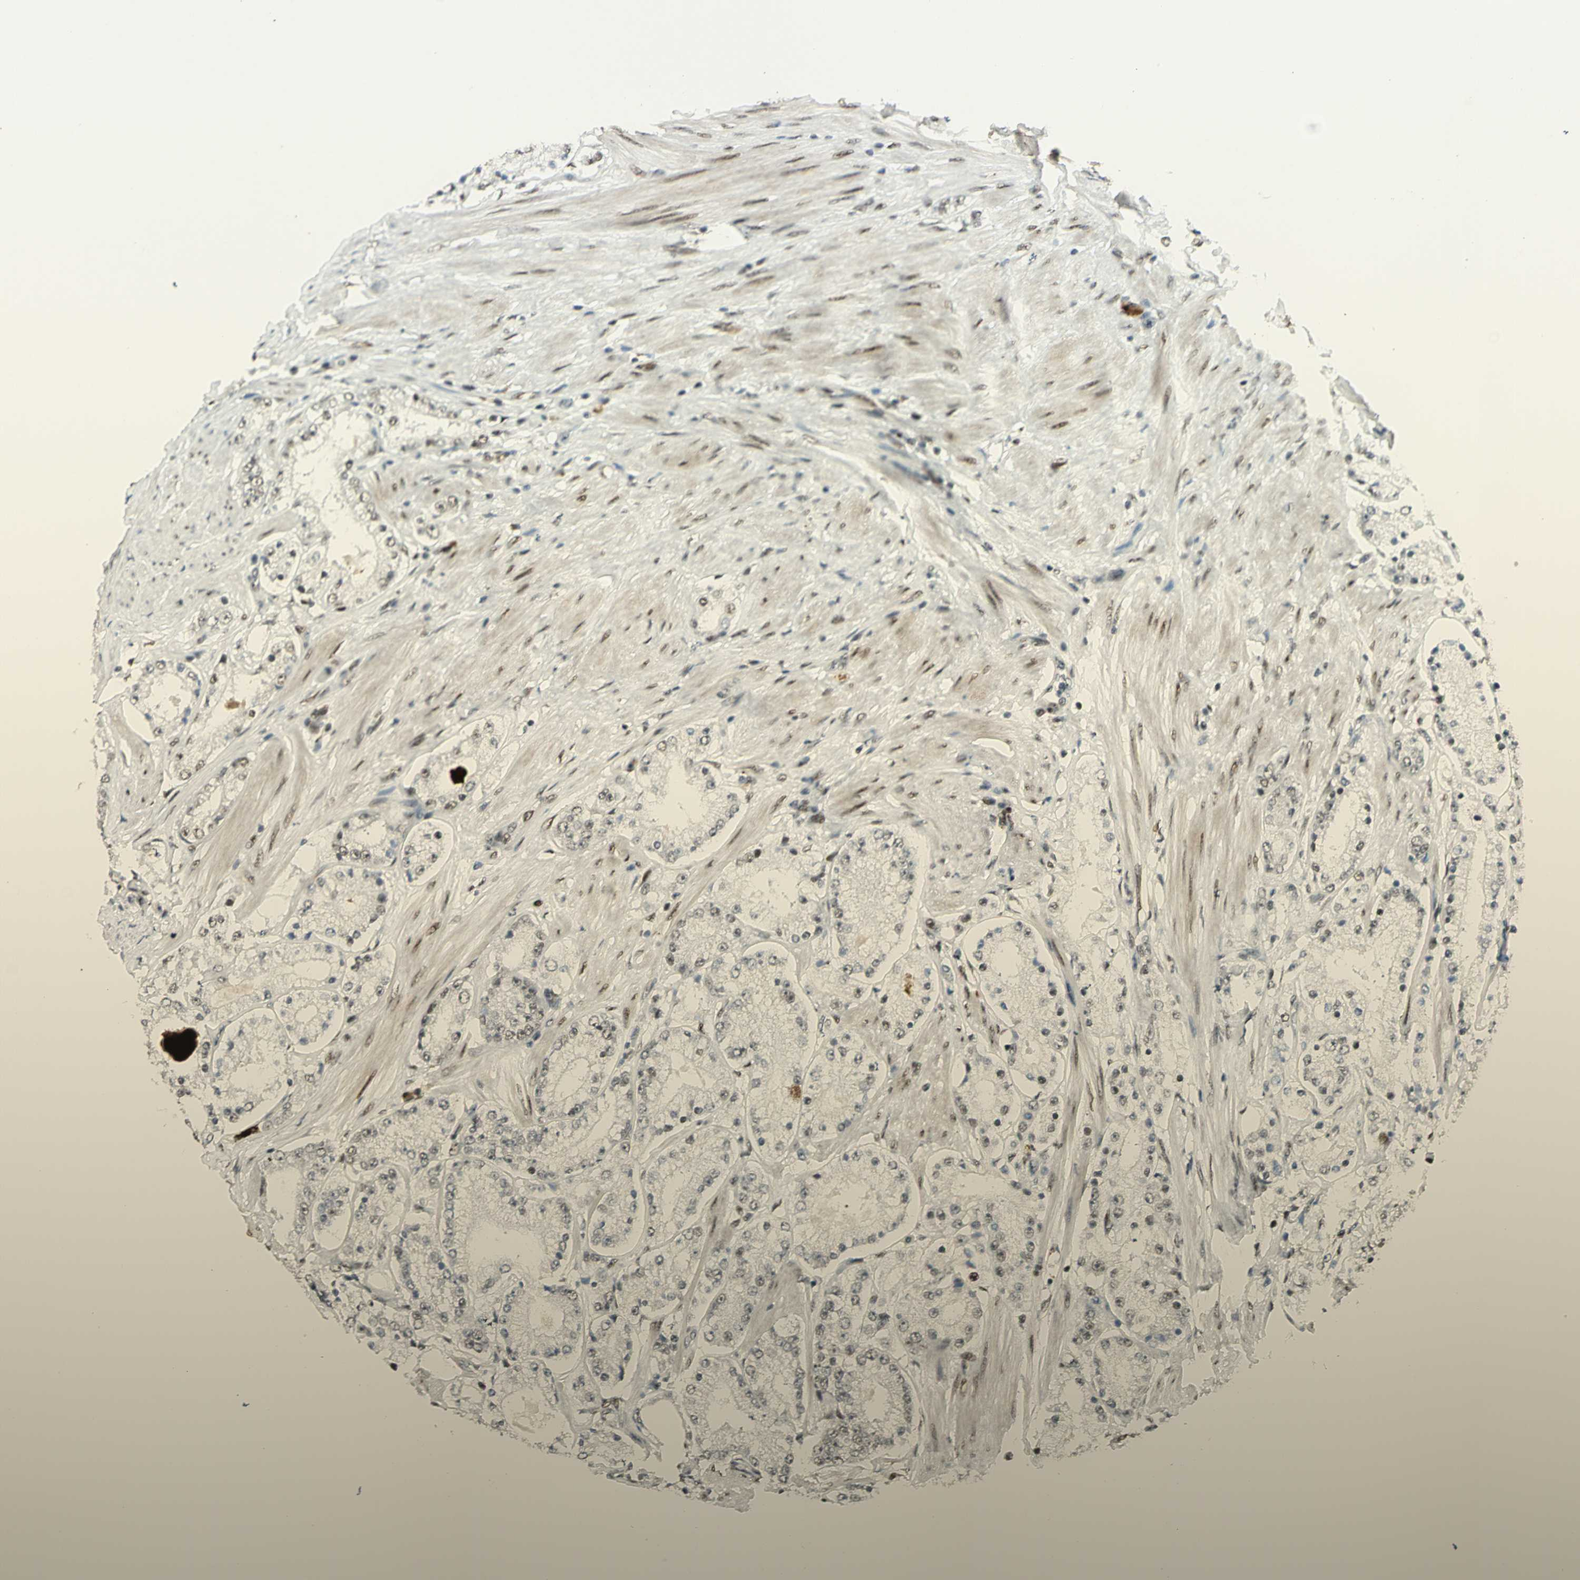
{"staining": {"intensity": "weak", "quantity": "25%-75%", "location": "nuclear"}, "tissue": "prostate cancer", "cell_type": "Tumor cells", "image_type": "cancer", "snomed": [{"axis": "morphology", "description": "Adenocarcinoma, Low grade"}, {"axis": "topography", "description": "Prostate"}], "caption": "Prostate cancer stained with DAB IHC reveals low levels of weak nuclear positivity in about 25%-75% of tumor cells.", "gene": "DHX9", "patient": {"sex": "male", "age": 63}}